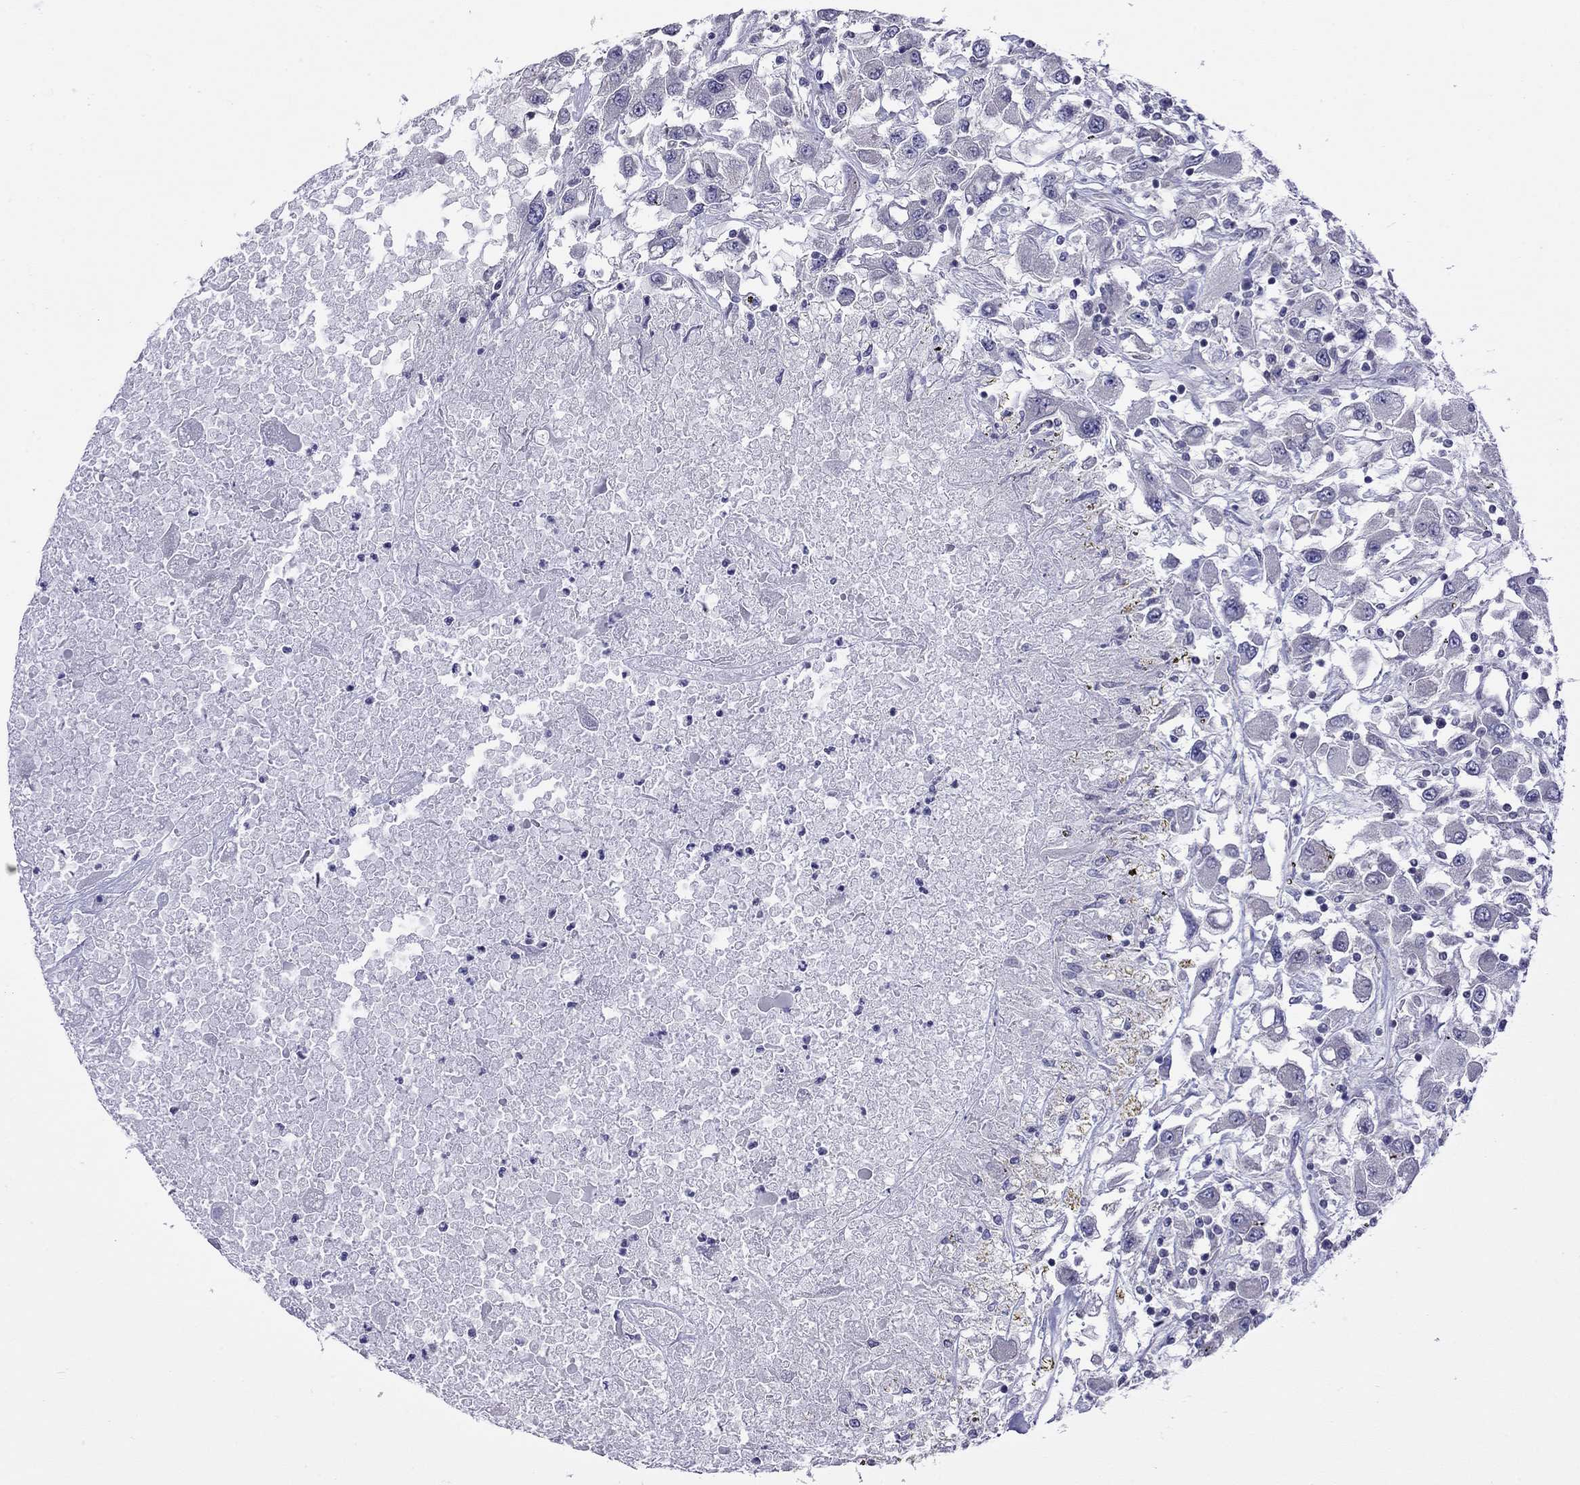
{"staining": {"intensity": "negative", "quantity": "none", "location": "none"}, "tissue": "renal cancer", "cell_type": "Tumor cells", "image_type": "cancer", "snomed": [{"axis": "morphology", "description": "Adenocarcinoma, NOS"}, {"axis": "topography", "description": "Kidney"}], "caption": "Immunohistochemistry (IHC) micrograph of renal cancer (adenocarcinoma) stained for a protein (brown), which reveals no expression in tumor cells.", "gene": "HES5", "patient": {"sex": "female", "age": 67}}